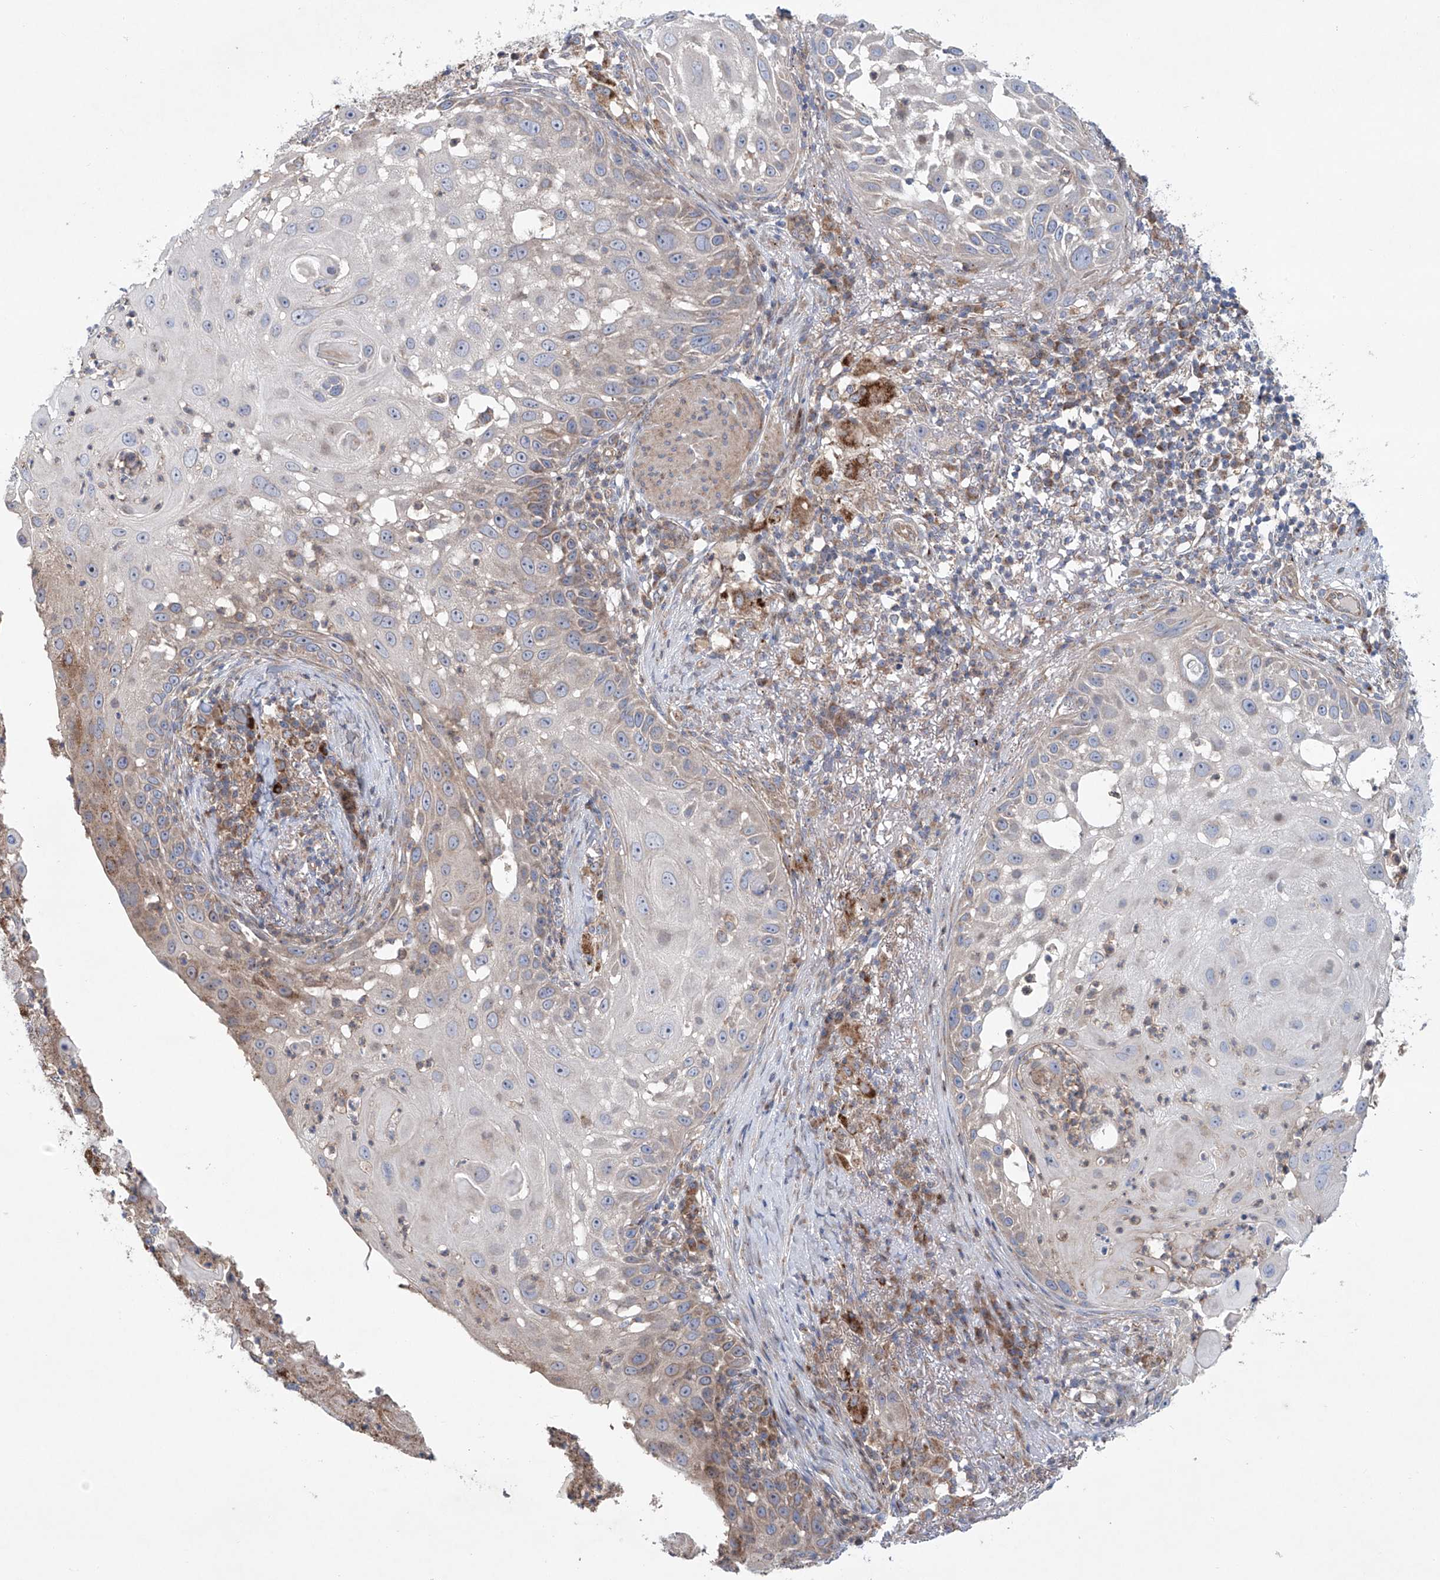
{"staining": {"intensity": "weak", "quantity": "<25%", "location": "cytoplasmic/membranous"}, "tissue": "skin cancer", "cell_type": "Tumor cells", "image_type": "cancer", "snomed": [{"axis": "morphology", "description": "Squamous cell carcinoma, NOS"}, {"axis": "topography", "description": "Skin"}], "caption": "Tumor cells are negative for protein expression in human squamous cell carcinoma (skin).", "gene": "KLC4", "patient": {"sex": "female", "age": 44}}